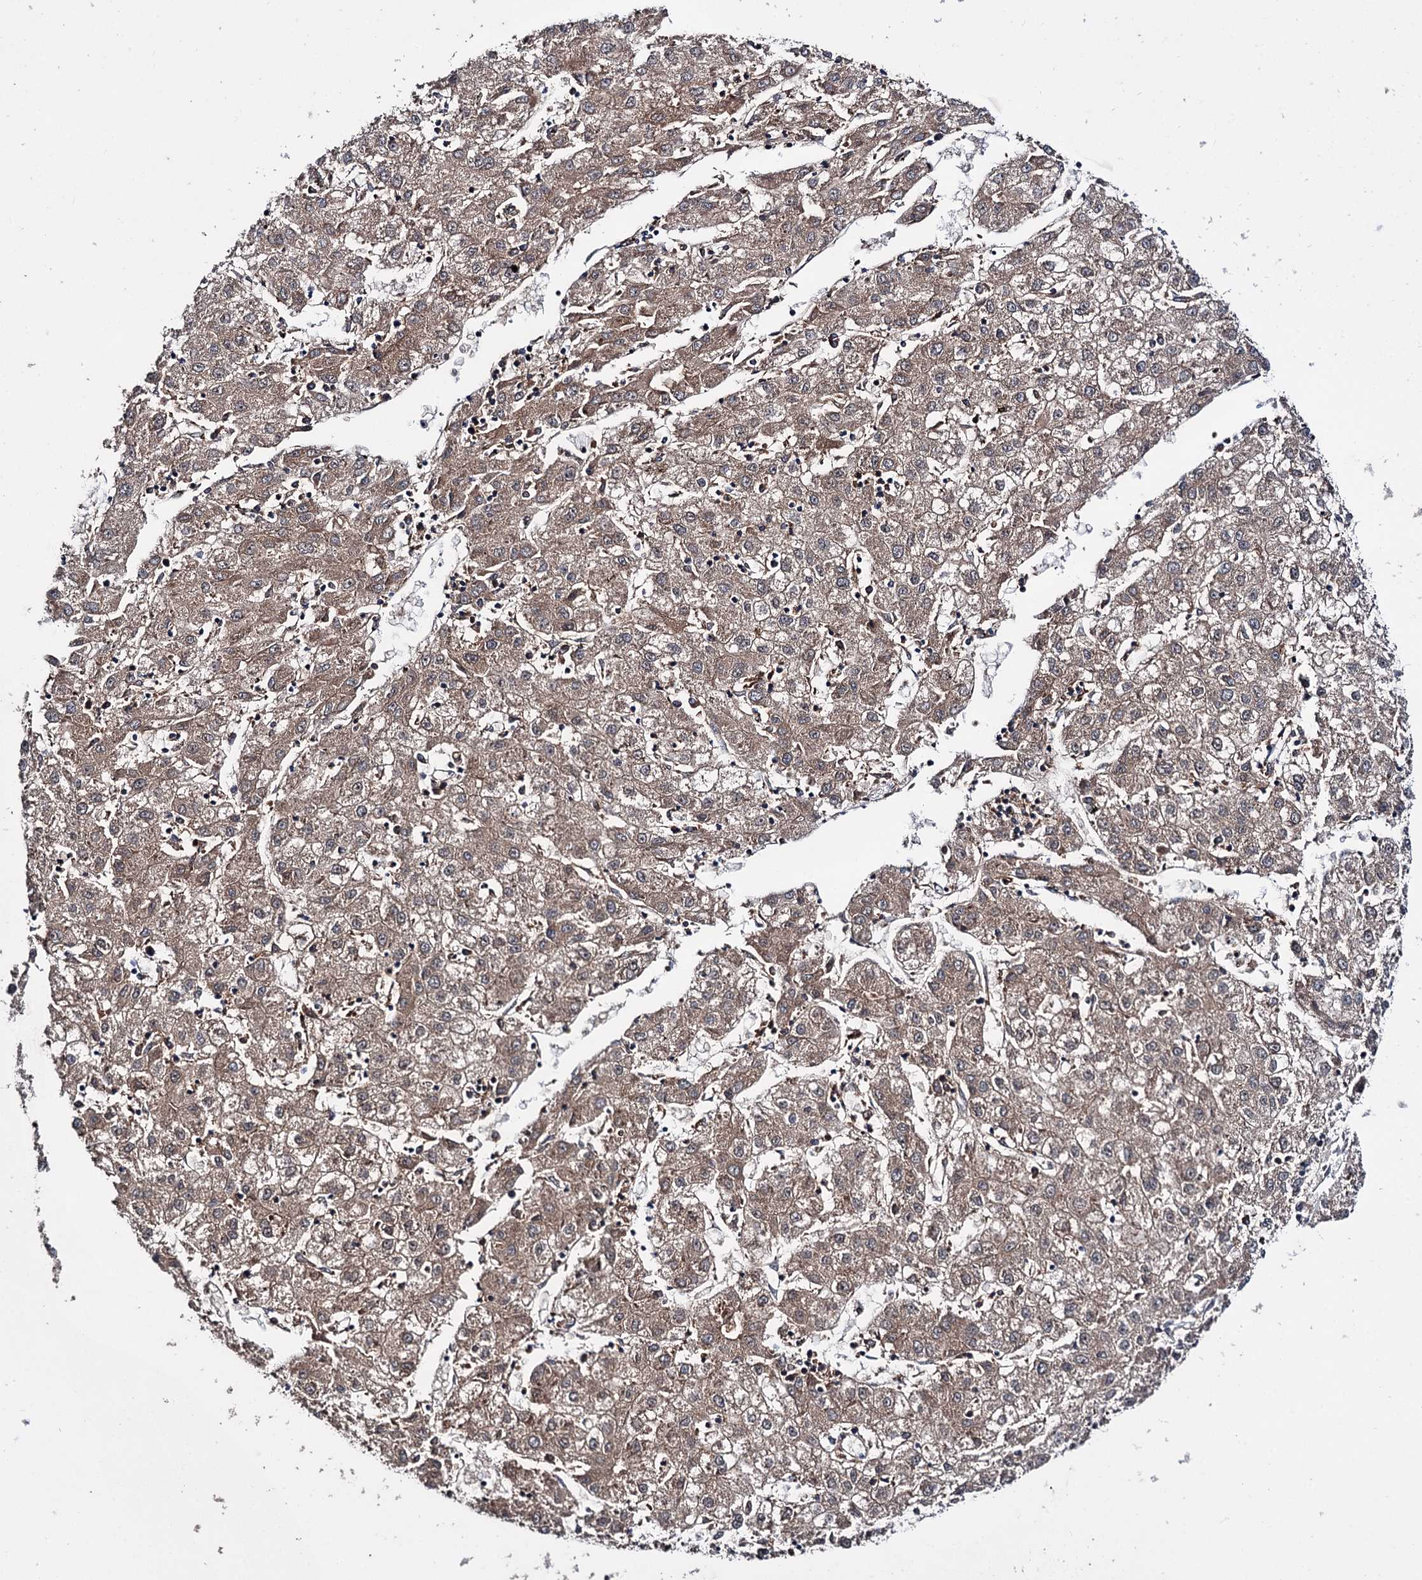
{"staining": {"intensity": "moderate", "quantity": ">75%", "location": "cytoplasmic/membranous"}, "tissue": "liver cancer", "cell_type": "Tumor cells", "image_type": "cancer", "snomed": [{"axis": "morphology", "description": "Carcinoma, Hepatocellular, NOS"}, {"axis": "topography", "description": "Liver"}], "caption": "A brown stain shows moderate cytoplasmic/membranous expression of a protein in liver cancer tumor cells.", "gene": "CLPB", "patient": {"sex": "male", "age": 72}}